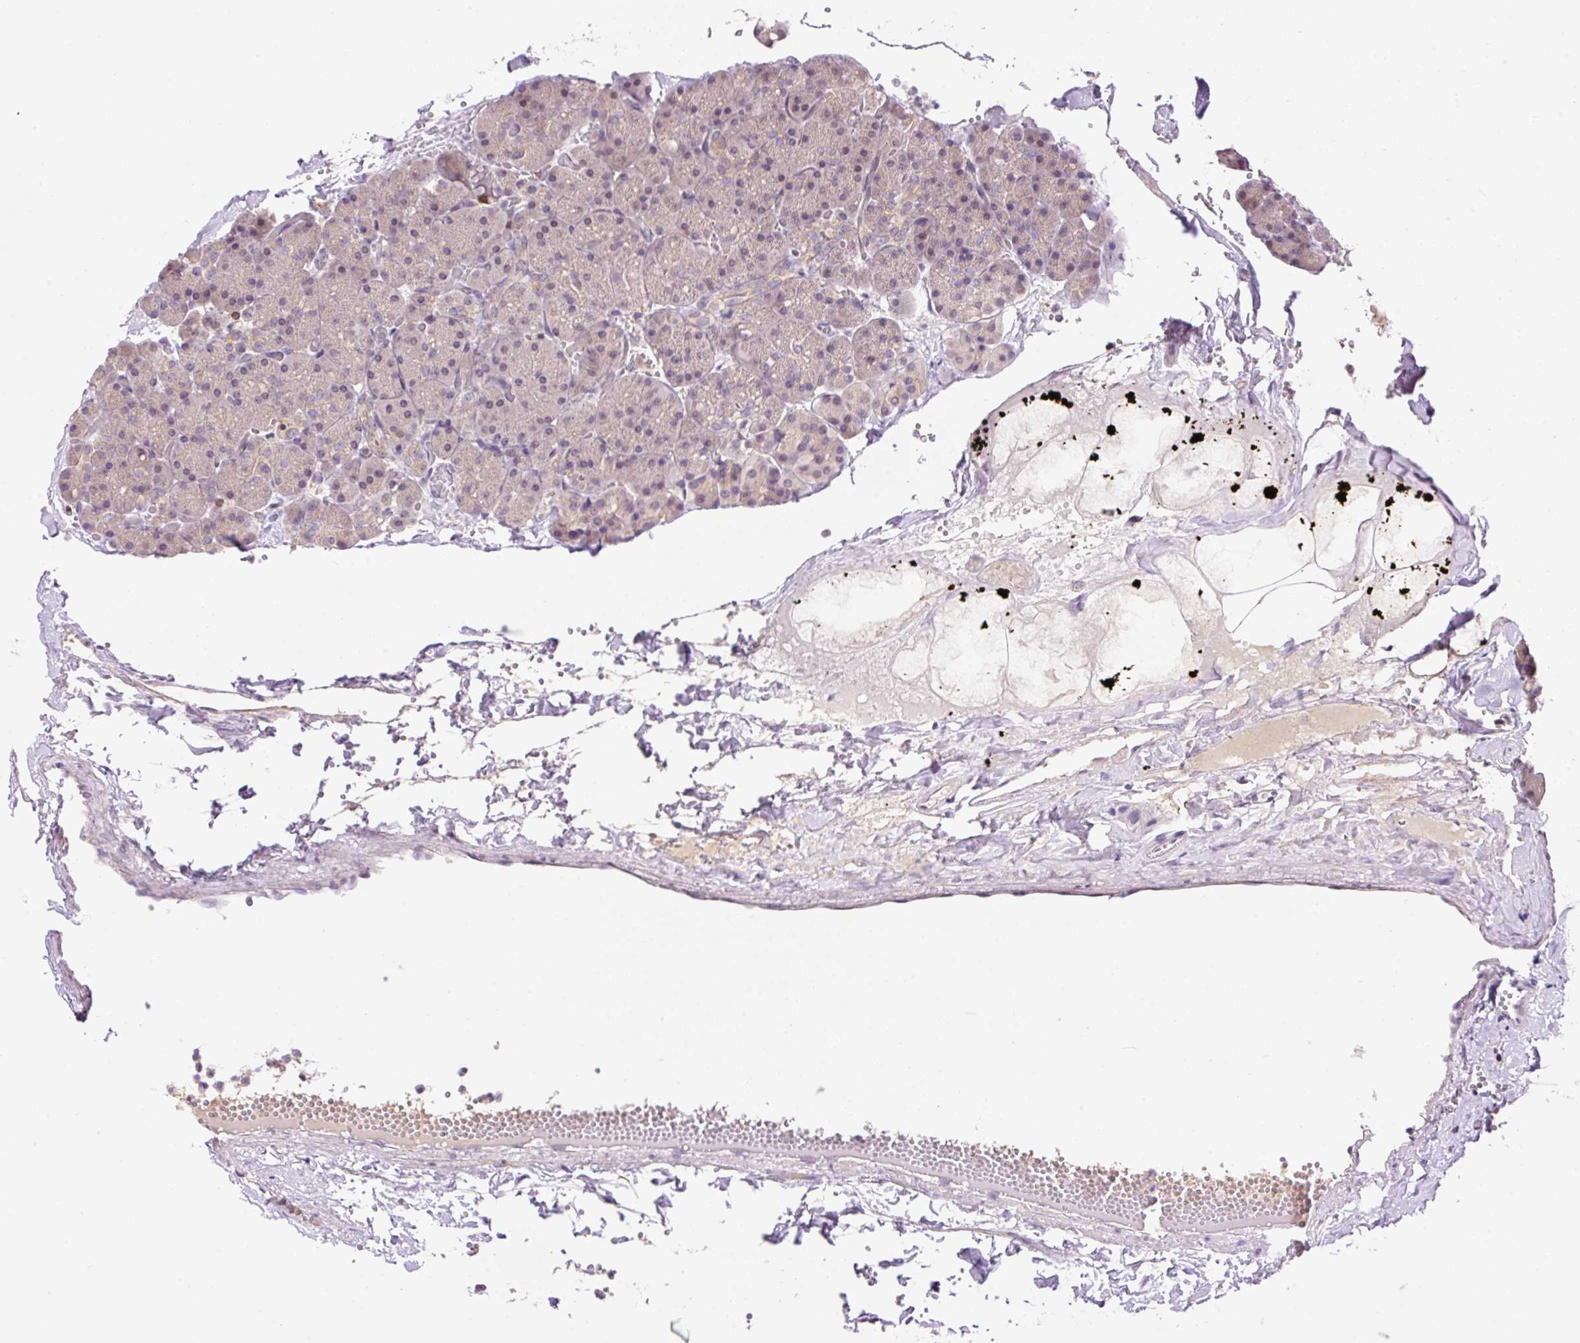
{"staining": {"intensity": "weak", "quantity": ">75%", "location": "cytoplasmic/membranous"}, "tissue": "pancreas", "cell_type": "Exocrine glandular cells", "image_type": "normal", "snomed": [{"axis": "morphology", "description": "Normal tissue, NOS"}, {"axis": "topography", "description": "Pancreas"}], "caption": "DAB (3,3'-diaminobenzidine) immunohistochemical staining of normal pancreas exhibits weak cytoplasmic/membranous protein positivity in about >75% of exocrine glandular cells.", "gene": "CARD11", "patient": {"sex": "male", "age": 36}}